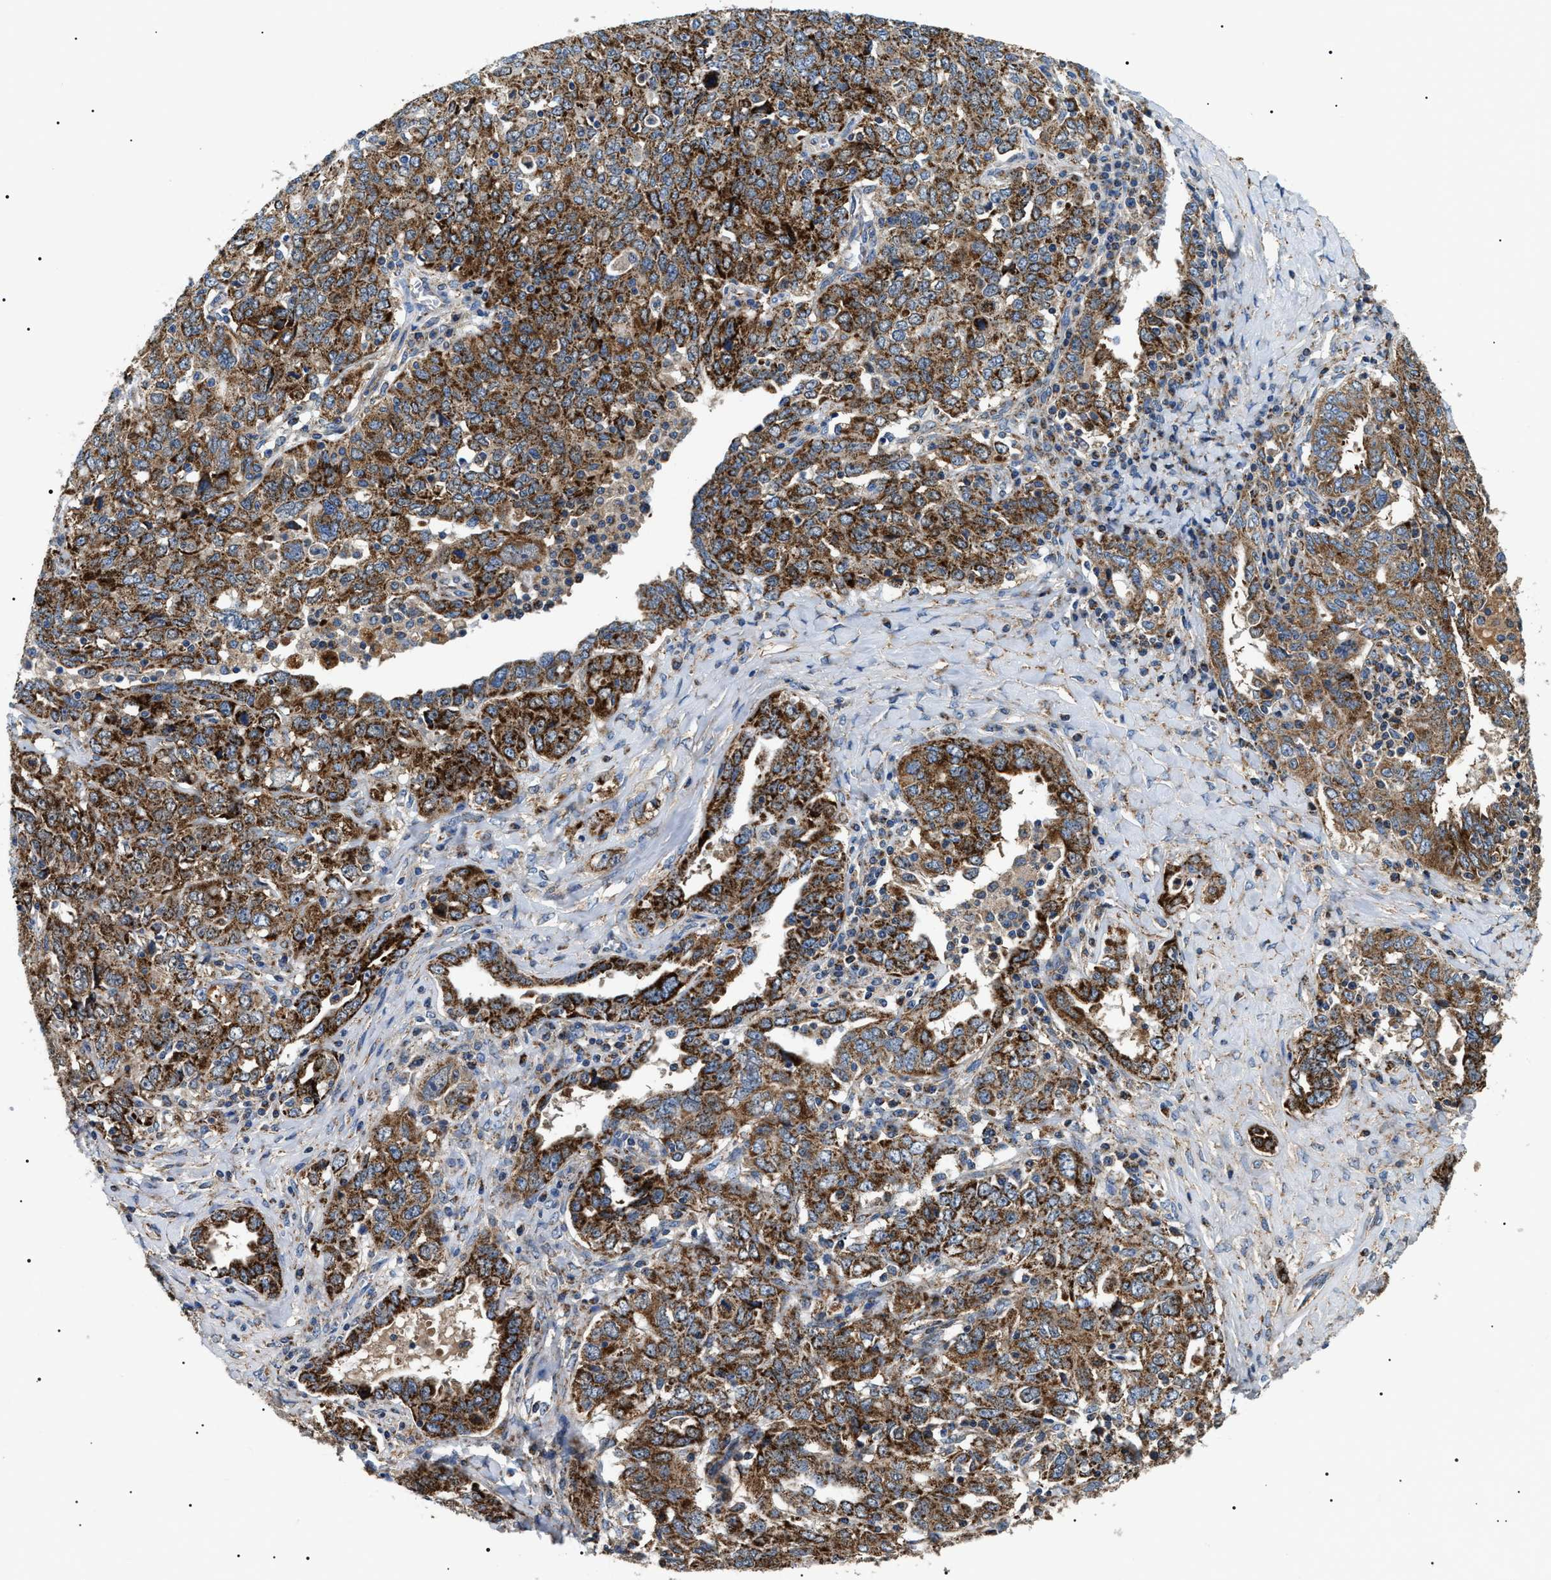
{"staining": {"intensity": "strong", "quantity": ">75%", "location": "cytoplasmic/membranous"}, "tissue": "ovarian cancer", "cell_type": "Tumor cells", "image_type": "cancer", "snomed": [{"axis": "morphology", "description": "Carcinoma, endometroid"}, {"axis": "topography", "description": "Ovary"}], "caption": "This micrograph exhibits immunohistochemistry (IHC) staining of endometroid carcinoma (ovarian), with high strong cytoplasmic/membranous staining in about >75% of tumor cells.", "gene": "OXSM", "patient": {"sex": "female", "age": 62}}